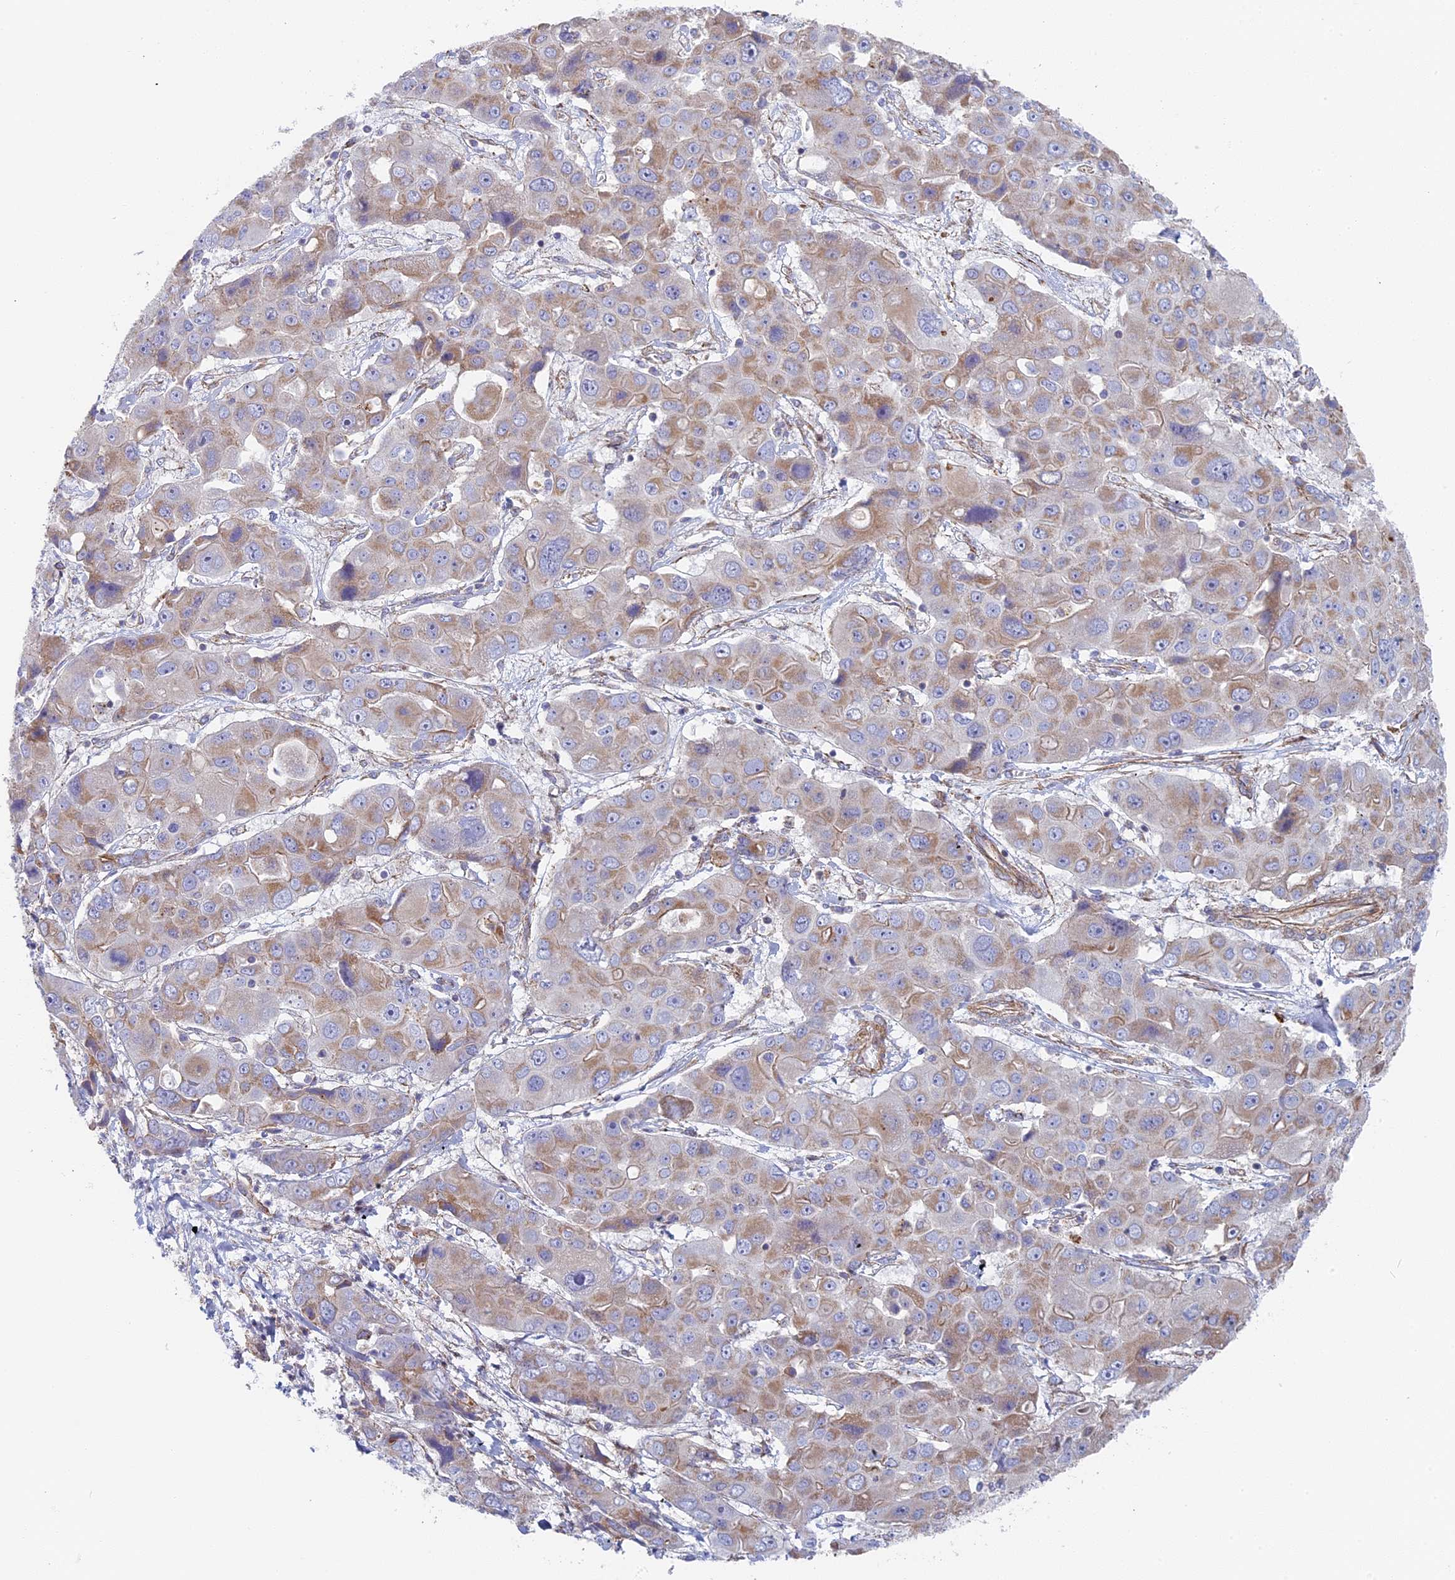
{"staining": {"intensity": "weak", "quantity": "<25%", "location": "cytoplasmic/membranous"}, "tissue": "liver cancer", "cell_type": "Tumor cells", "image_type": "cancer", "snomed": [{"axis": "morphology", "description": "Cholangiocarcinoma"}, {"axis": "topography", "description": "Liver"}], "caption": "High magnification brightfield microscopy of liver cholangiocarcinoma stained with DAB (brown) and counterstained with hematoxylin (blue): tumor cells show no significant positivity. Brightfield microscopy of immunohistochemistry stained with DAB (brown) and hematoxylin (blue), captured at high magnification.", "gene": "DDA1", "patient": {"sex": "male", "age": 67}}